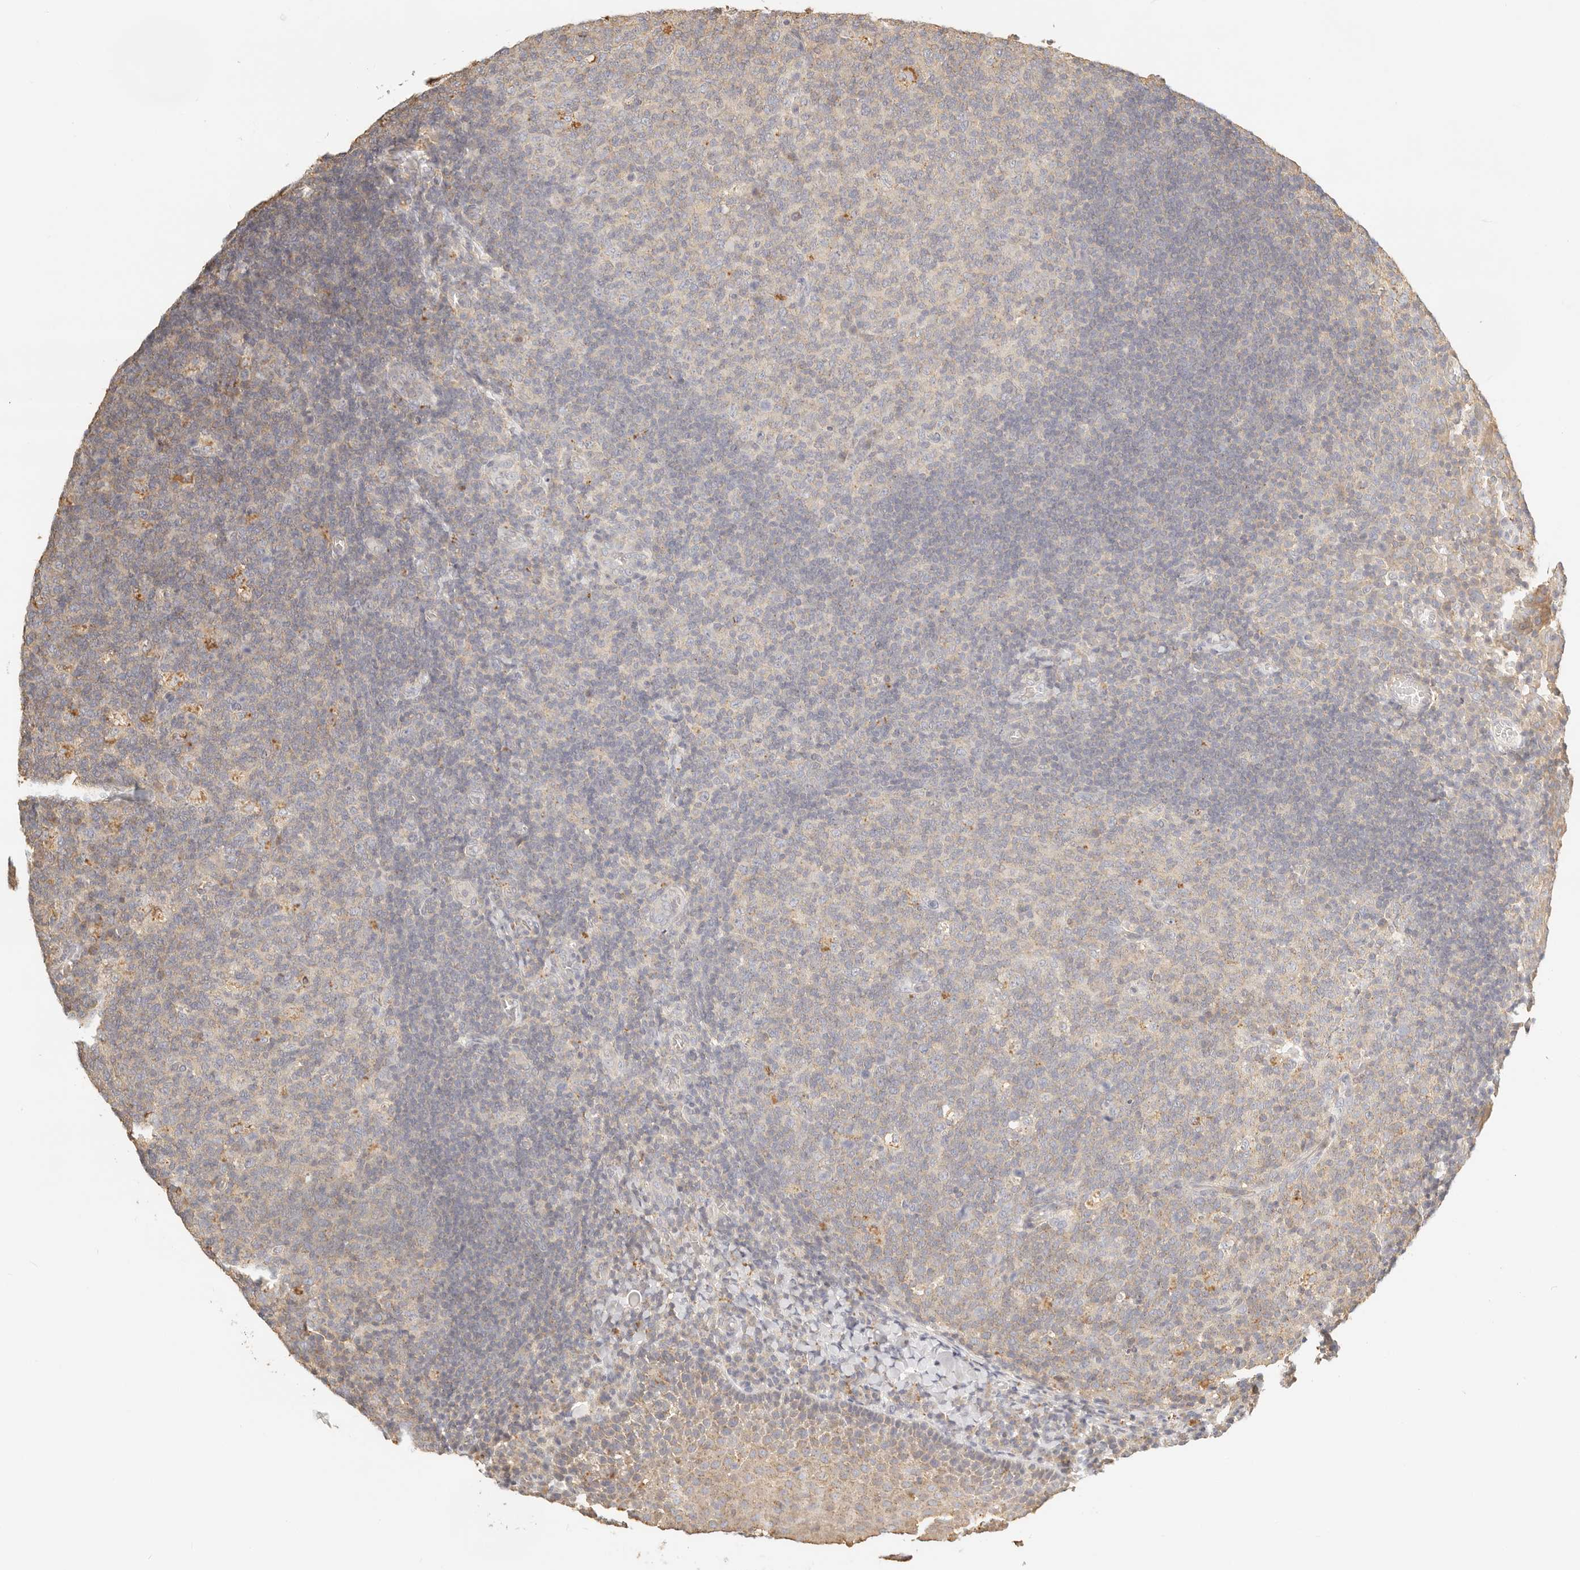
{"staining": {"intensity": "weak", "quantity": "<25%", "location": "cytoplasmic/membranous"}, "tissue": "tonsil", "cell_type": "Germinal center cells", "image_type": "normal", "snomed": [{"axis": "morphology", "description": "Normal tissue, NOS"}, {"axis": "topography", "description": "Tonsil"}], "caption": "Immunohistochemistry (IHC) histopathology image of unremarkable human tonsil stained for a protein (brown), which exhibits no expression in germinal center cells.", "gene": "CNMD", "patient": {"sex": "male", "age": 17}}